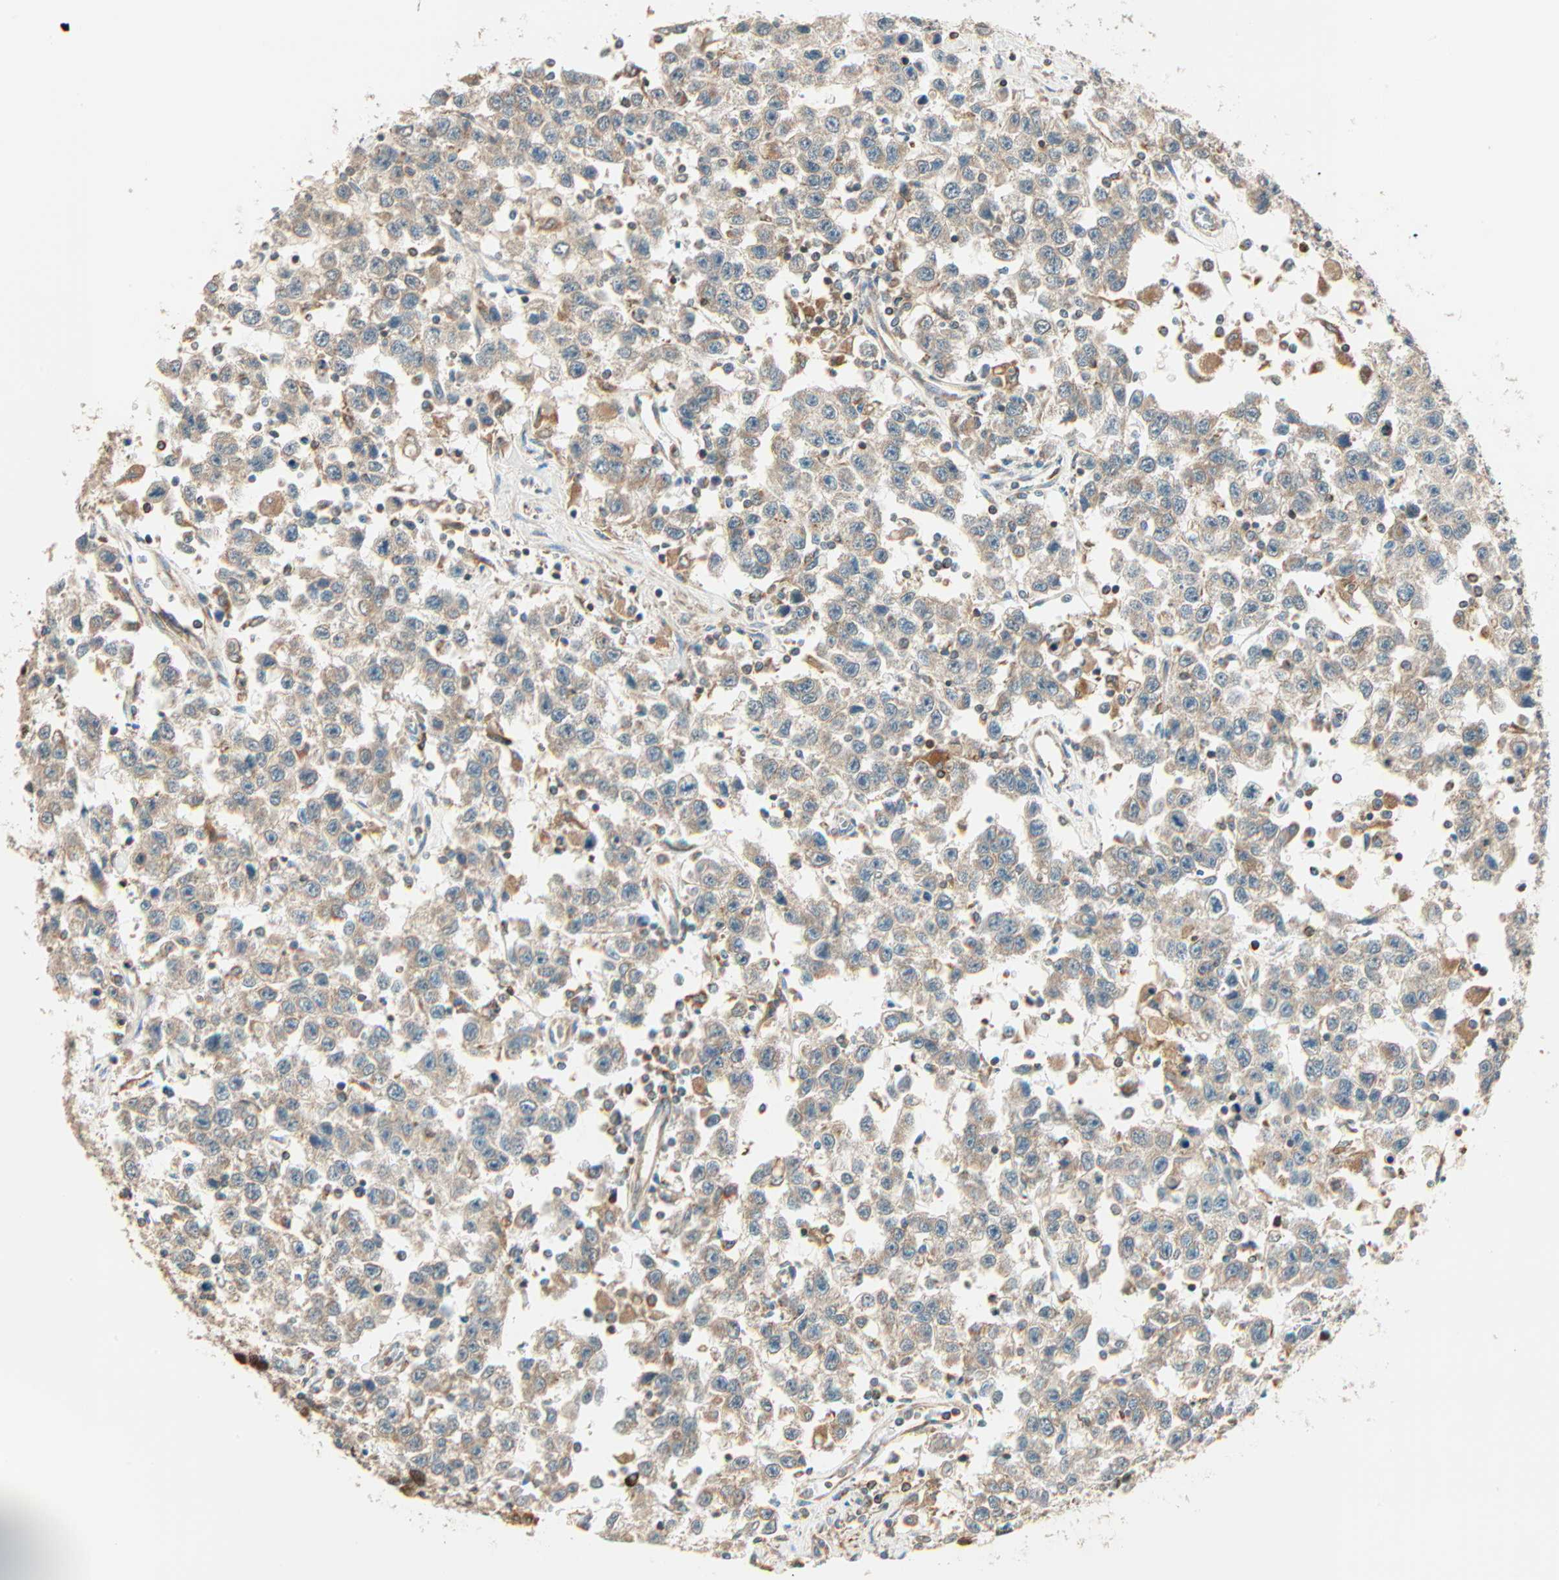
{"staining": {"intensity": "moderate", "quantity": ">75%", "location": "cytoplasmic/membranous"}, "tissue": "testis cancer", "cell_type": "Tumor cells", "image_type": "cancer", "snomed": [{"axis": "morphology", "description": "Seminoma, NOS"}, {"axis": "topography", "description": "Testis"}], "caption": "A photomicrograph showing moderate cytoplasmic/membranous staining in about >75% of tumor cells in testis cancer (seminoma), as visualized by brown immunohistochemical staining.", "gene": "PNPLA6", "patient": {"sex": "male", "age": 41}}